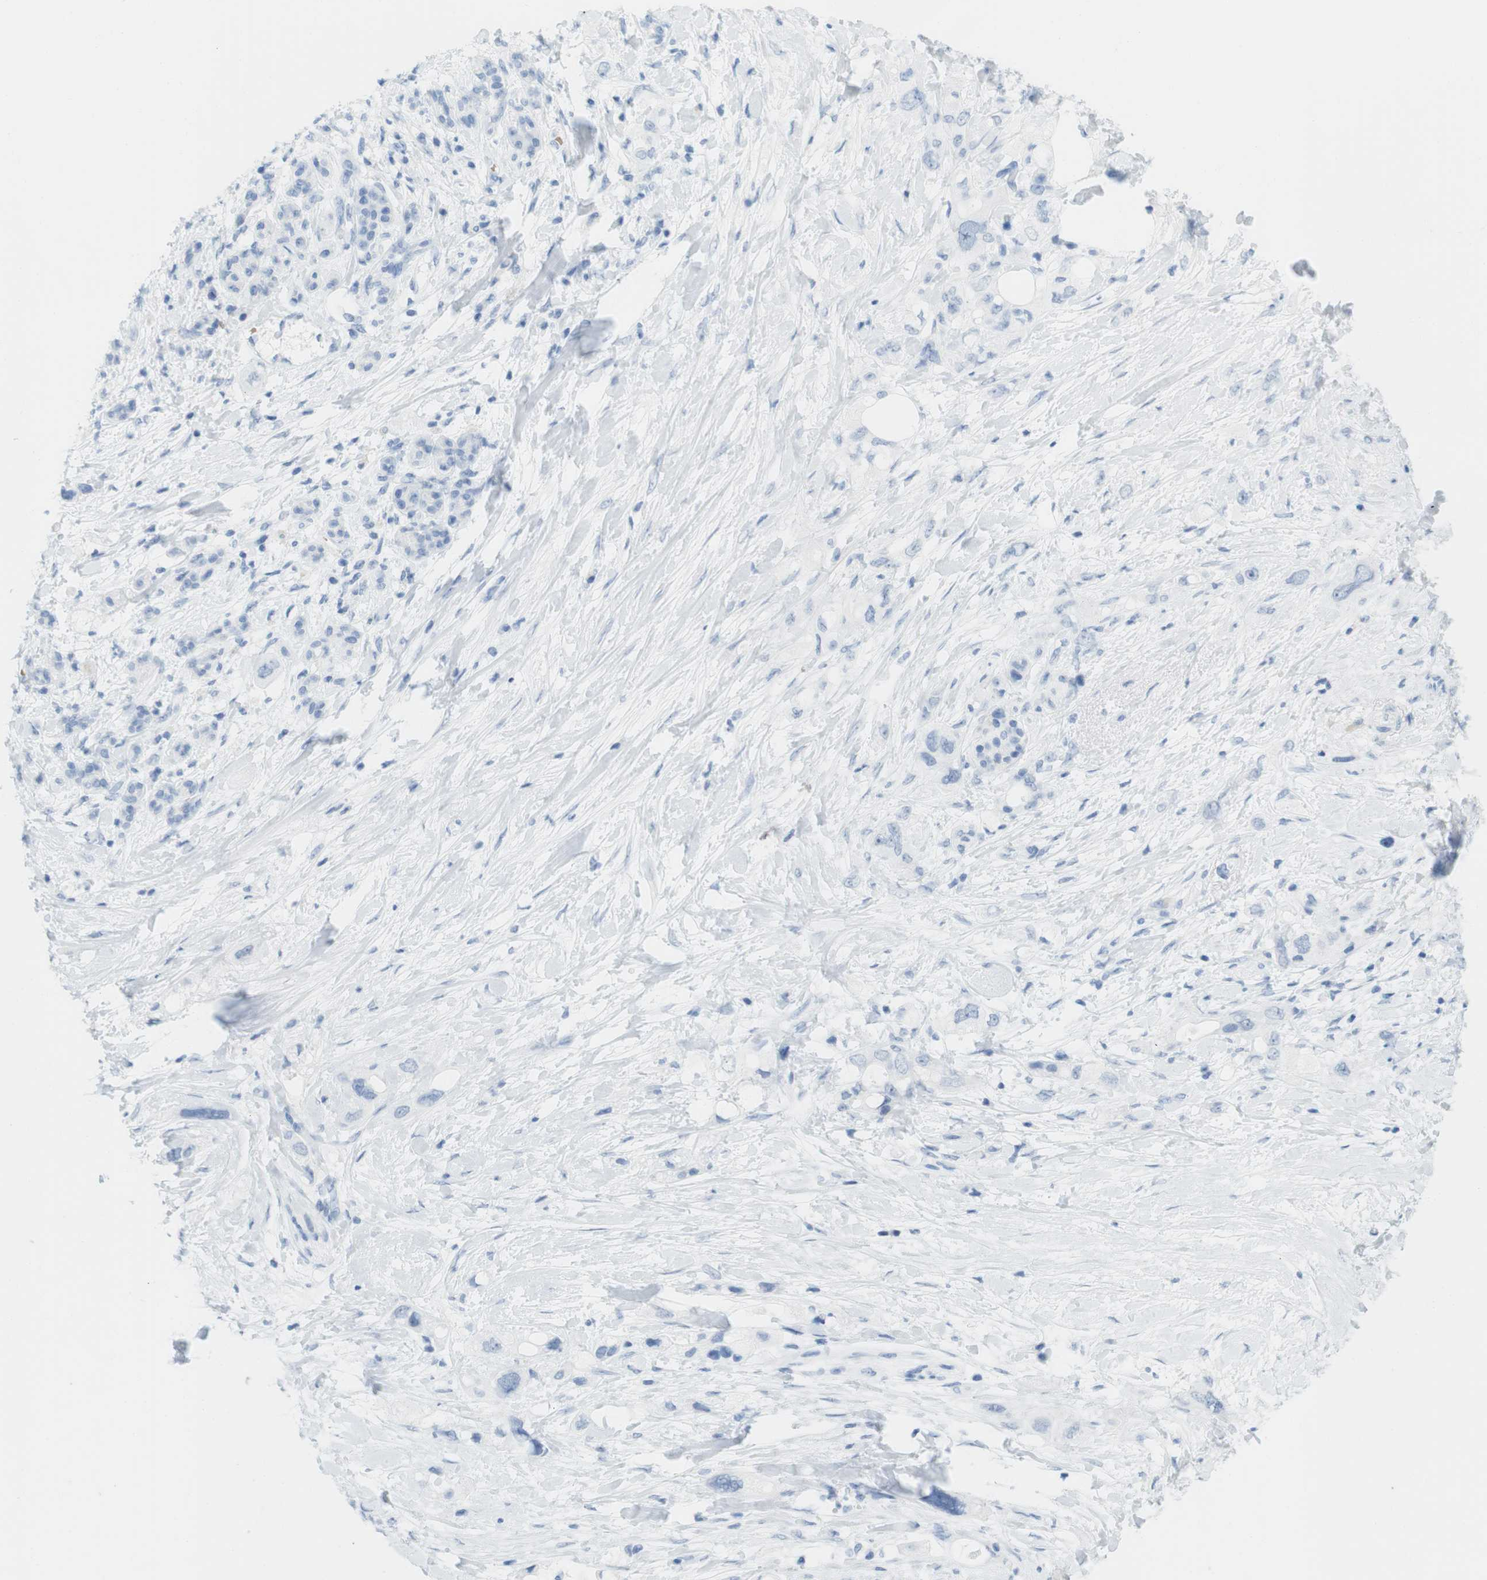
{"staining": {"intensity": "negative", "quantity": "none", "location": "none"}, "tissue": "pancreatic cancer", "cell_type": "Tumor cells", "image_type": "cancer", "snomed": [{"axis": "morphology", "description": "Adenocarcinoma, NOS"}, {"axis": "topography", "description": "Pancreas"}], "caption": "IHC of pancreatic cancer demonstrates no positivity in tumor cells.", "gene": "TNNT2", "patient": {"sex": "female", "age": 56}}